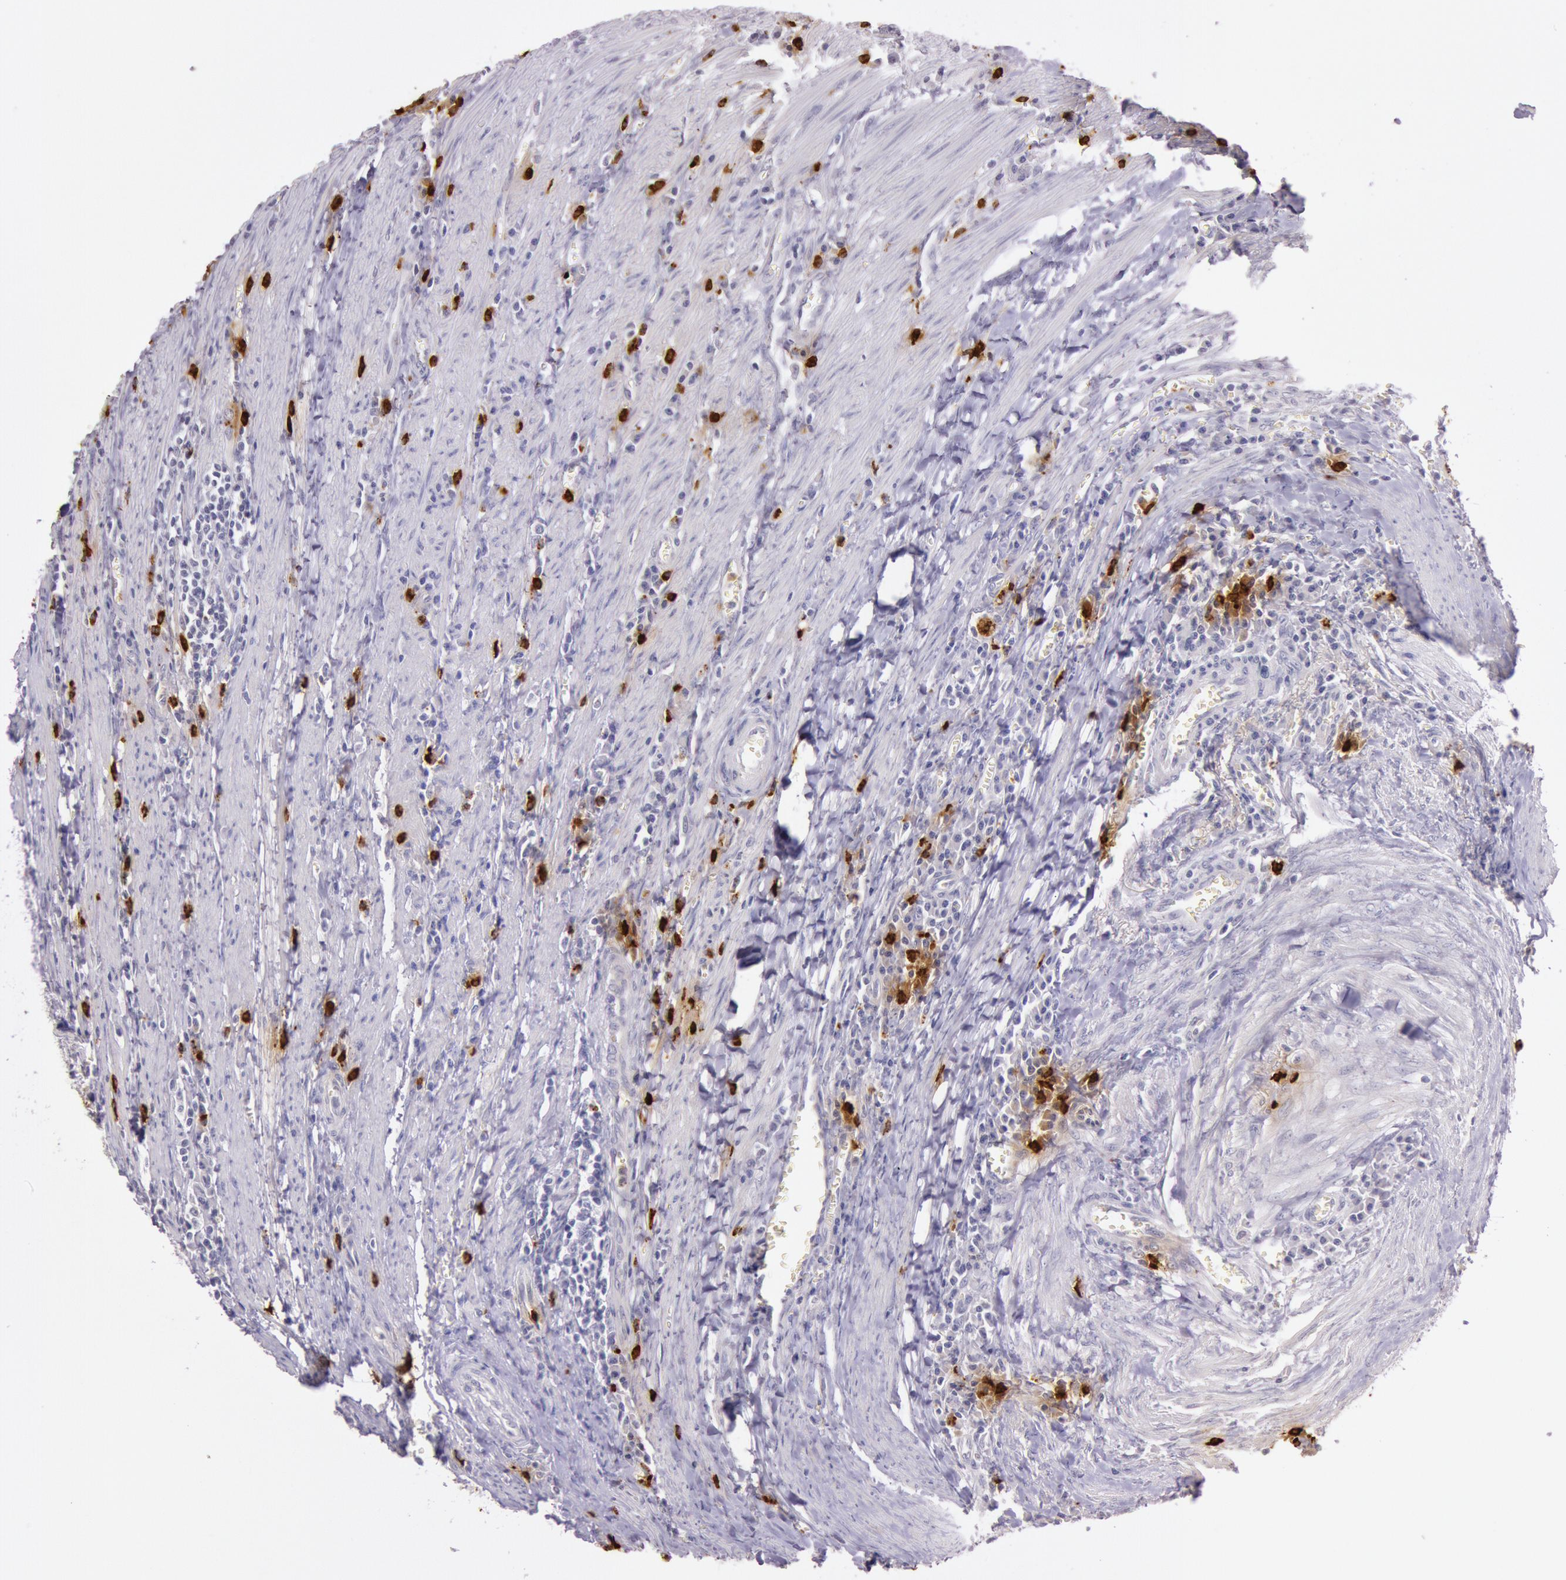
{"staining": {"intensity": "negative", "quantity": "none", "location": "none"}, "tissue": "colorectal cancer", "cell_type": "Tumor cells", "image_type": "cancer", "snomed": [{"axis": "morphology", "description": "Adenocarcinoma, NOS"}, {"axis": "topography", "description": "Colon"}], "caption": "DAB (3,3'-diaminobenzidine) immunohistochemical staining of human adenocarcinoma (colorectal) reveals no significant expression in tumor cells.", "gene": "KDM6A", "patient": {"sex": "male", "age": 72}}